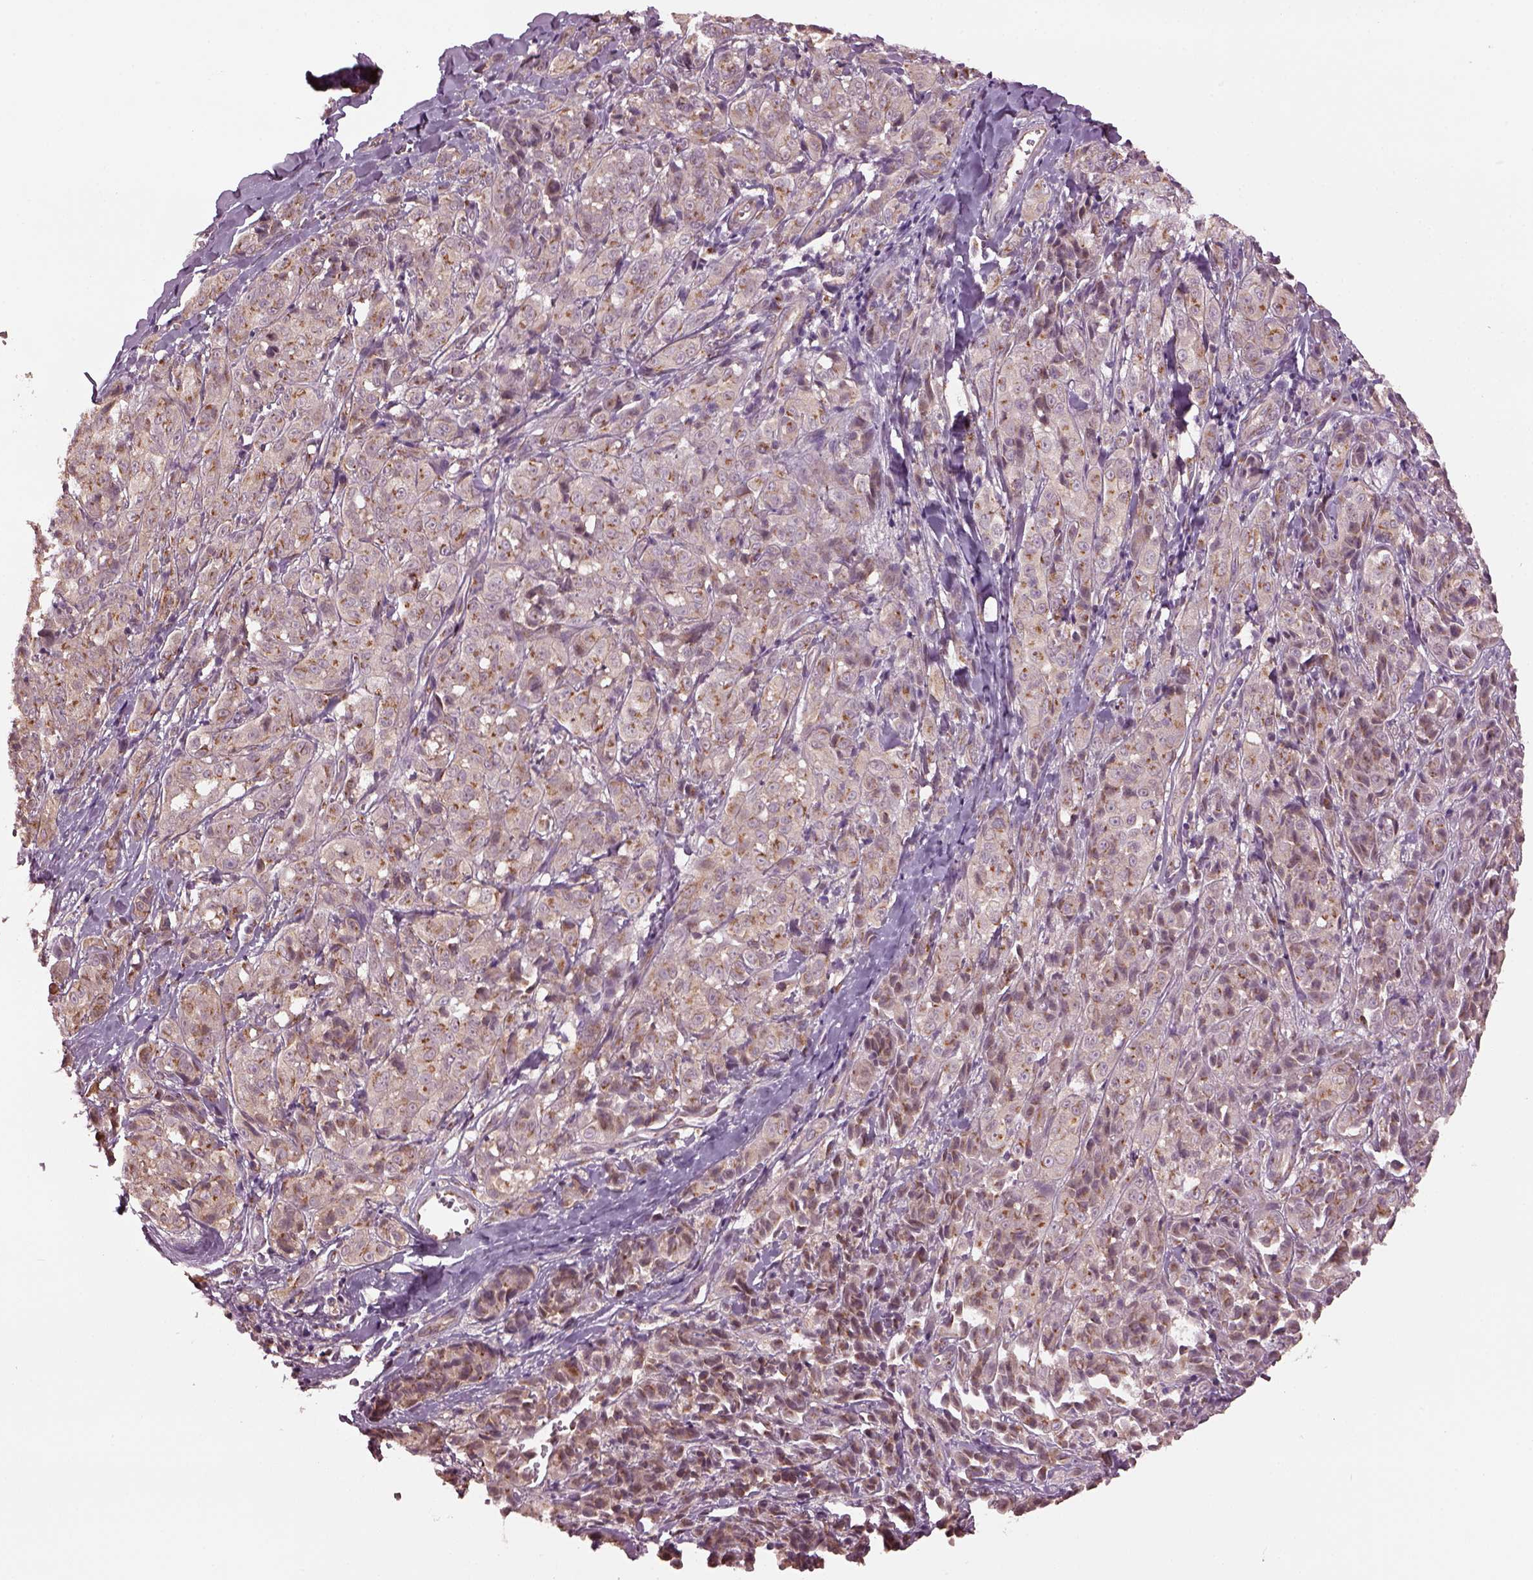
{"staining": {"intensity": "moderate", "quantity": "<25%", "location": "cytoplasmic/membranous"}, "tissue": "melanoma", "cell_type": "Tumor cells", "image_type": "cancer", "snomed": [{"axis": "morphology", "description": "Malignant melanoma, NOS"}, {"axis": "topography", "description": "Skin"}], "caption": "High-power microscopy captured an immunohistochemistry (IHC) micrograph of melanoma, revealing moderate cytoplasmic/membranous staining in approximately <25% of tumor cells. (IHC, brightfield microscopy, high magnification).", "gene": "RUFY3", "patient": {"sex": "male", "age": 89}}